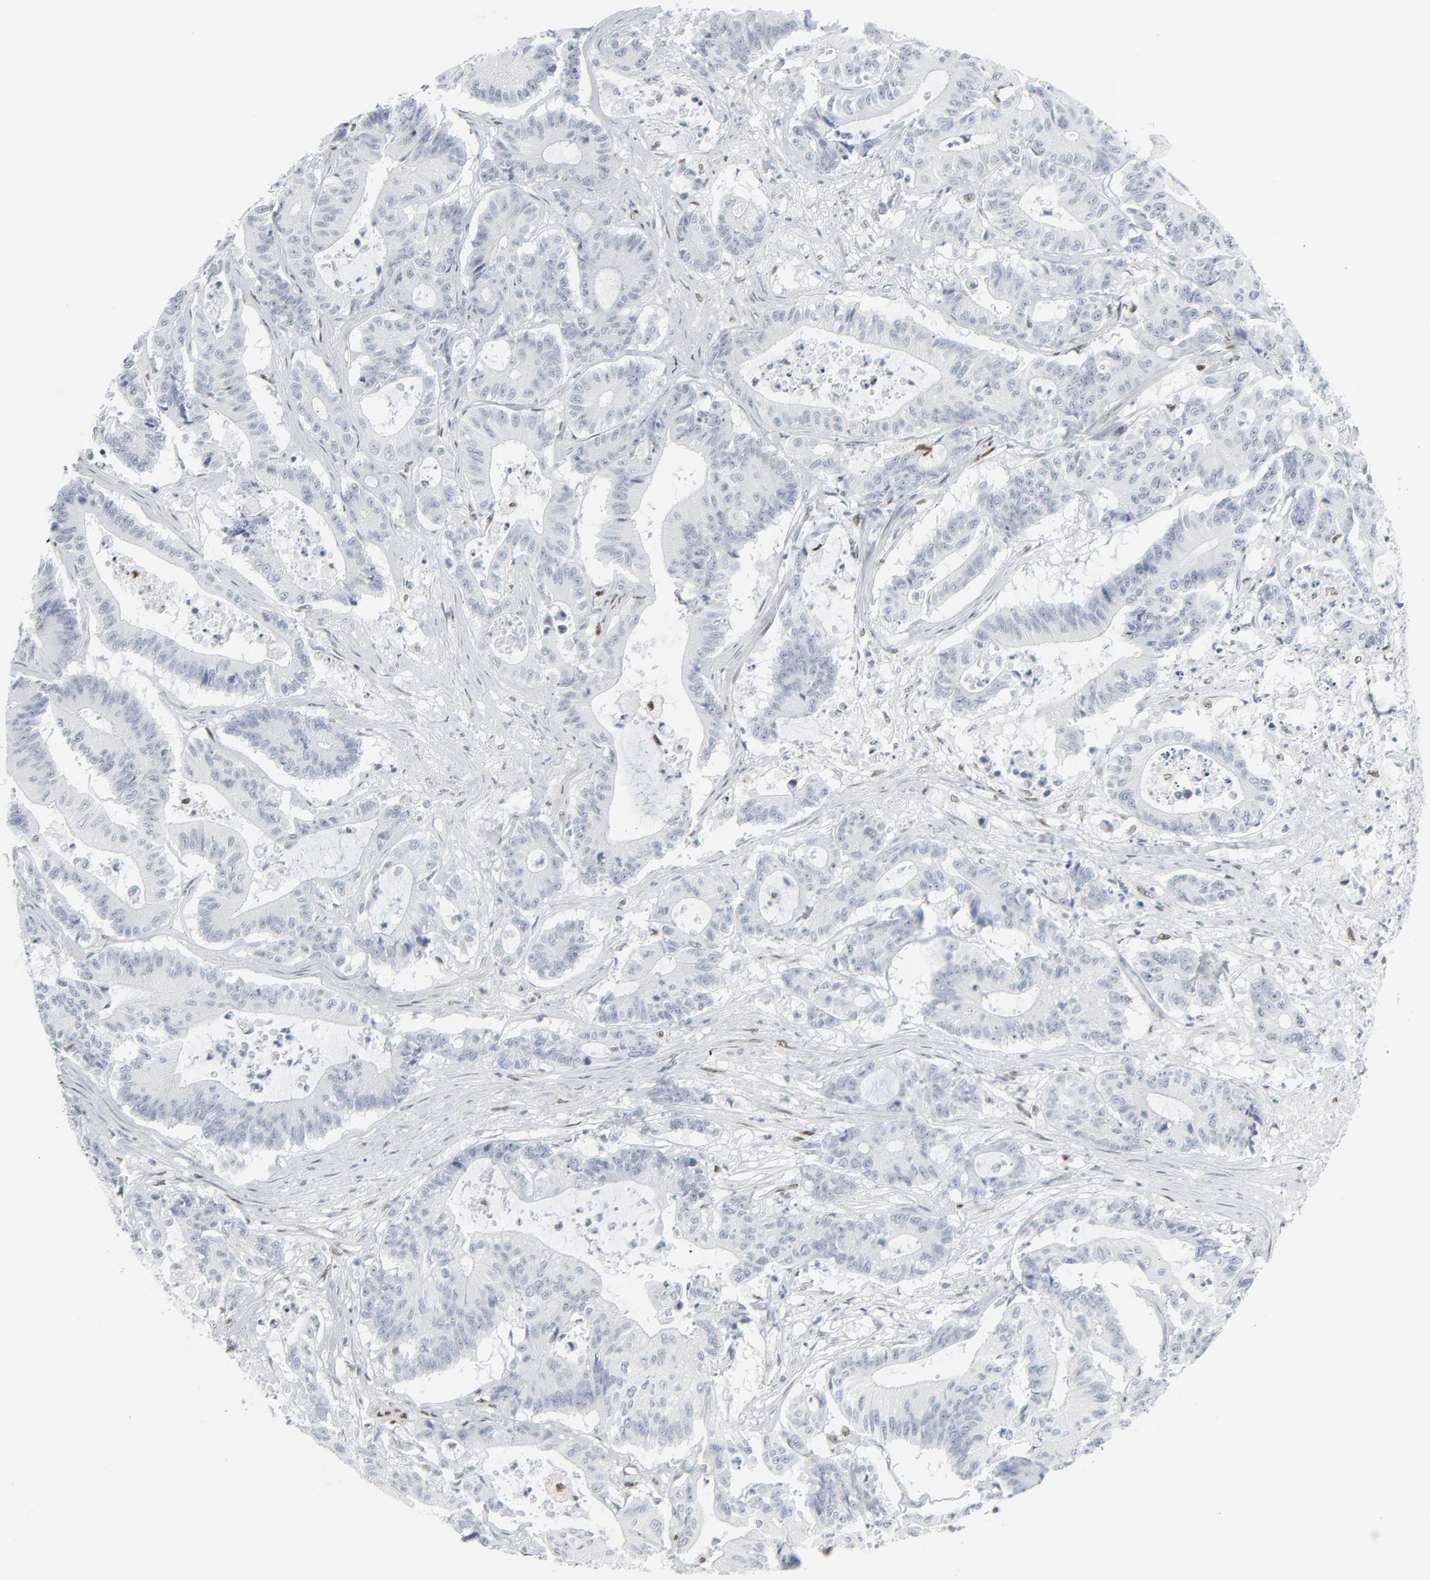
{"staining": {"intensity": "negative", "quantity": "none", "location": "none"}, "tissue": "colorectal cancer", "cell_type": "Tumor cells", "image_type": "cancer", "snomed": [{"axis": "morphology", "description": "Adenocarcinoma, NOS"}, {"axis": "topography", "description": "Colon"}], "caption": "IHC of colorectal adenocarcinoma reveals no expression in tumor cells. (DAB immunohistochemistry with hematoxylin counter stain).", "gene": "MITF", "patient": {"sex": "male", "age": 54}}